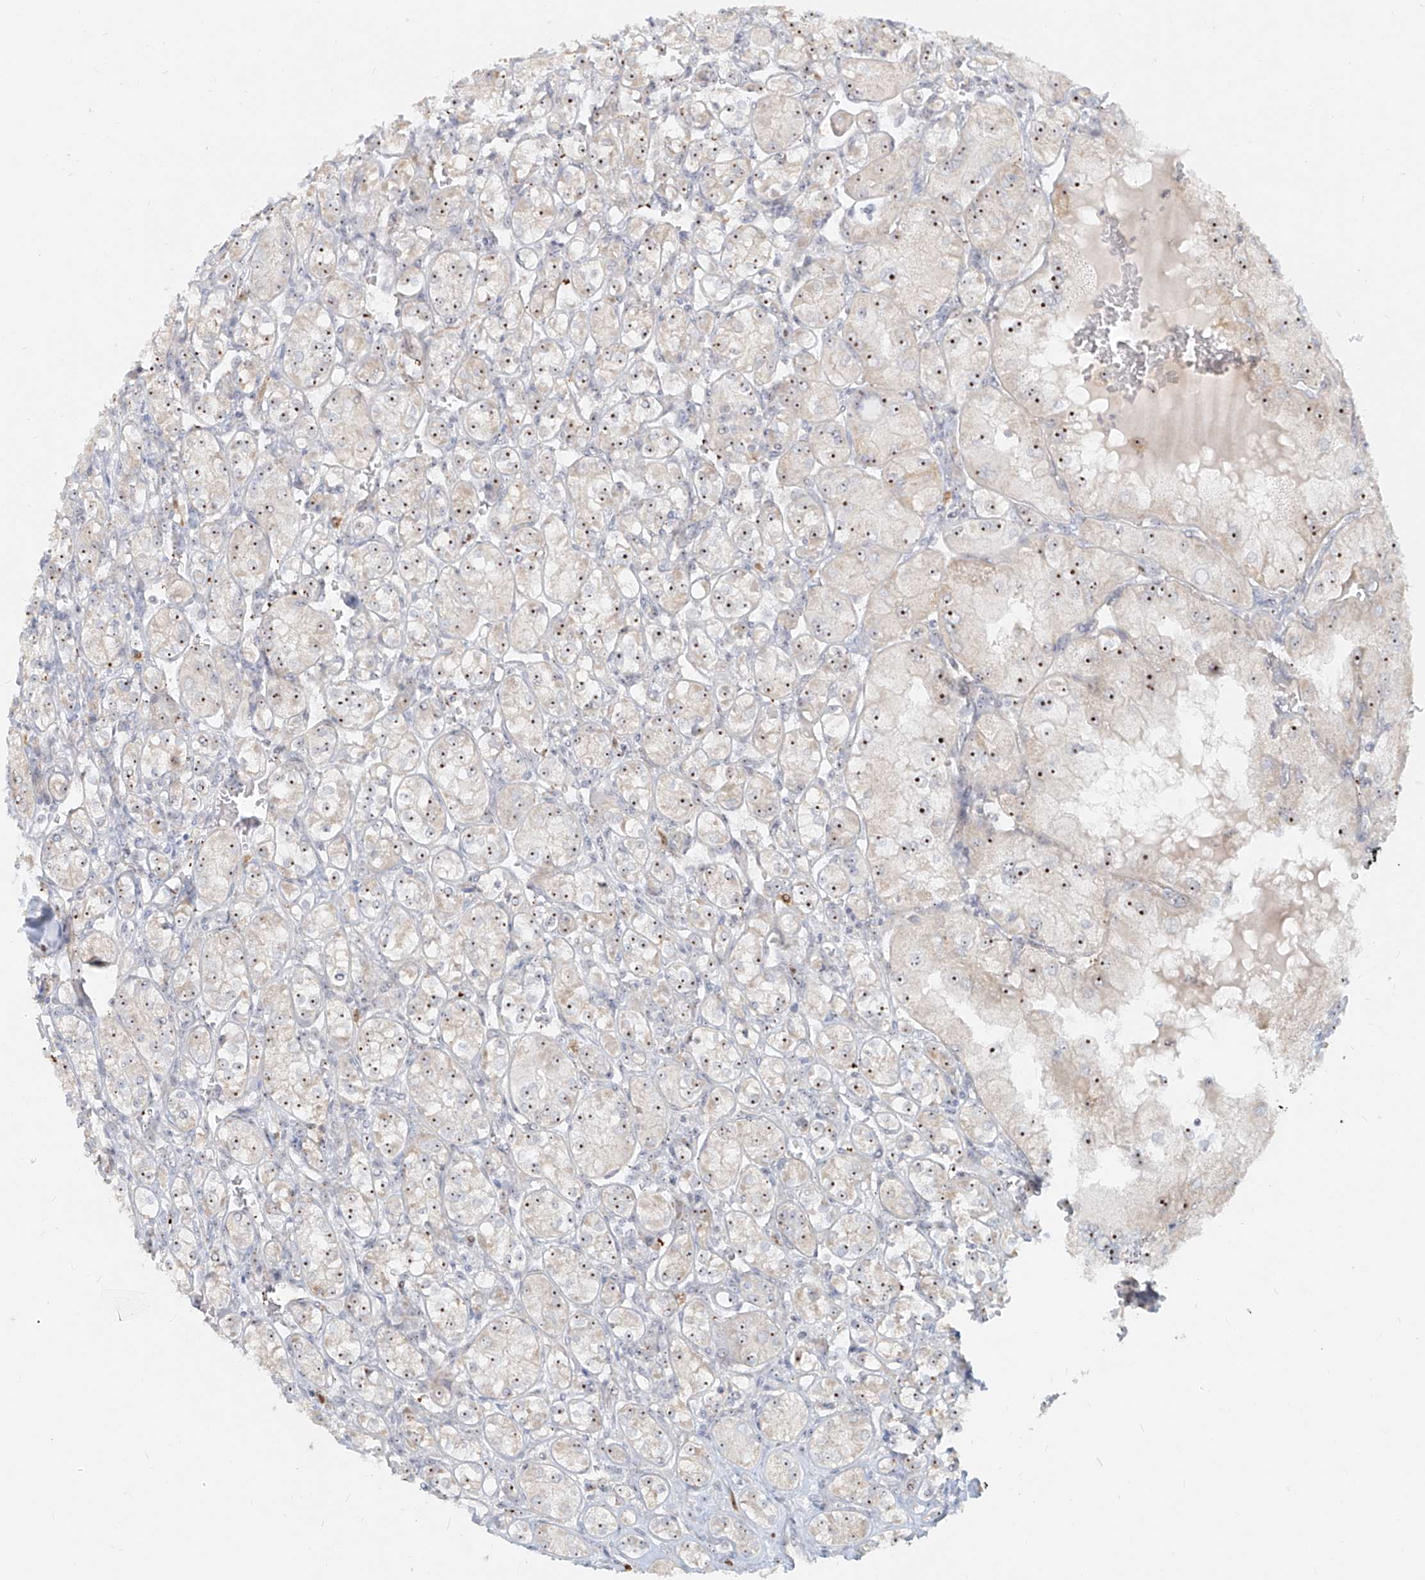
{"staining": {"intensity": "moderate", "quantity": "25%-75%", "location": "nuclear"}, "tissue": "renal cancer", "cell_type": "Tumor cells", "image_type": "cancer", "snomed": [{"axis": "morphology", "description": "Adenocarcinoma, NOS"}, {"axis": "topography", "description": "Kidney"}], "caption": "Immunohistochemical staining of renal cancer (adenocarcinoma) reveals medium levels of moderate nuclear expression in approximately 25%-75% of tumor cells.", "gene": "BYSL", "patient": {"sex": "male", "age": 77}}